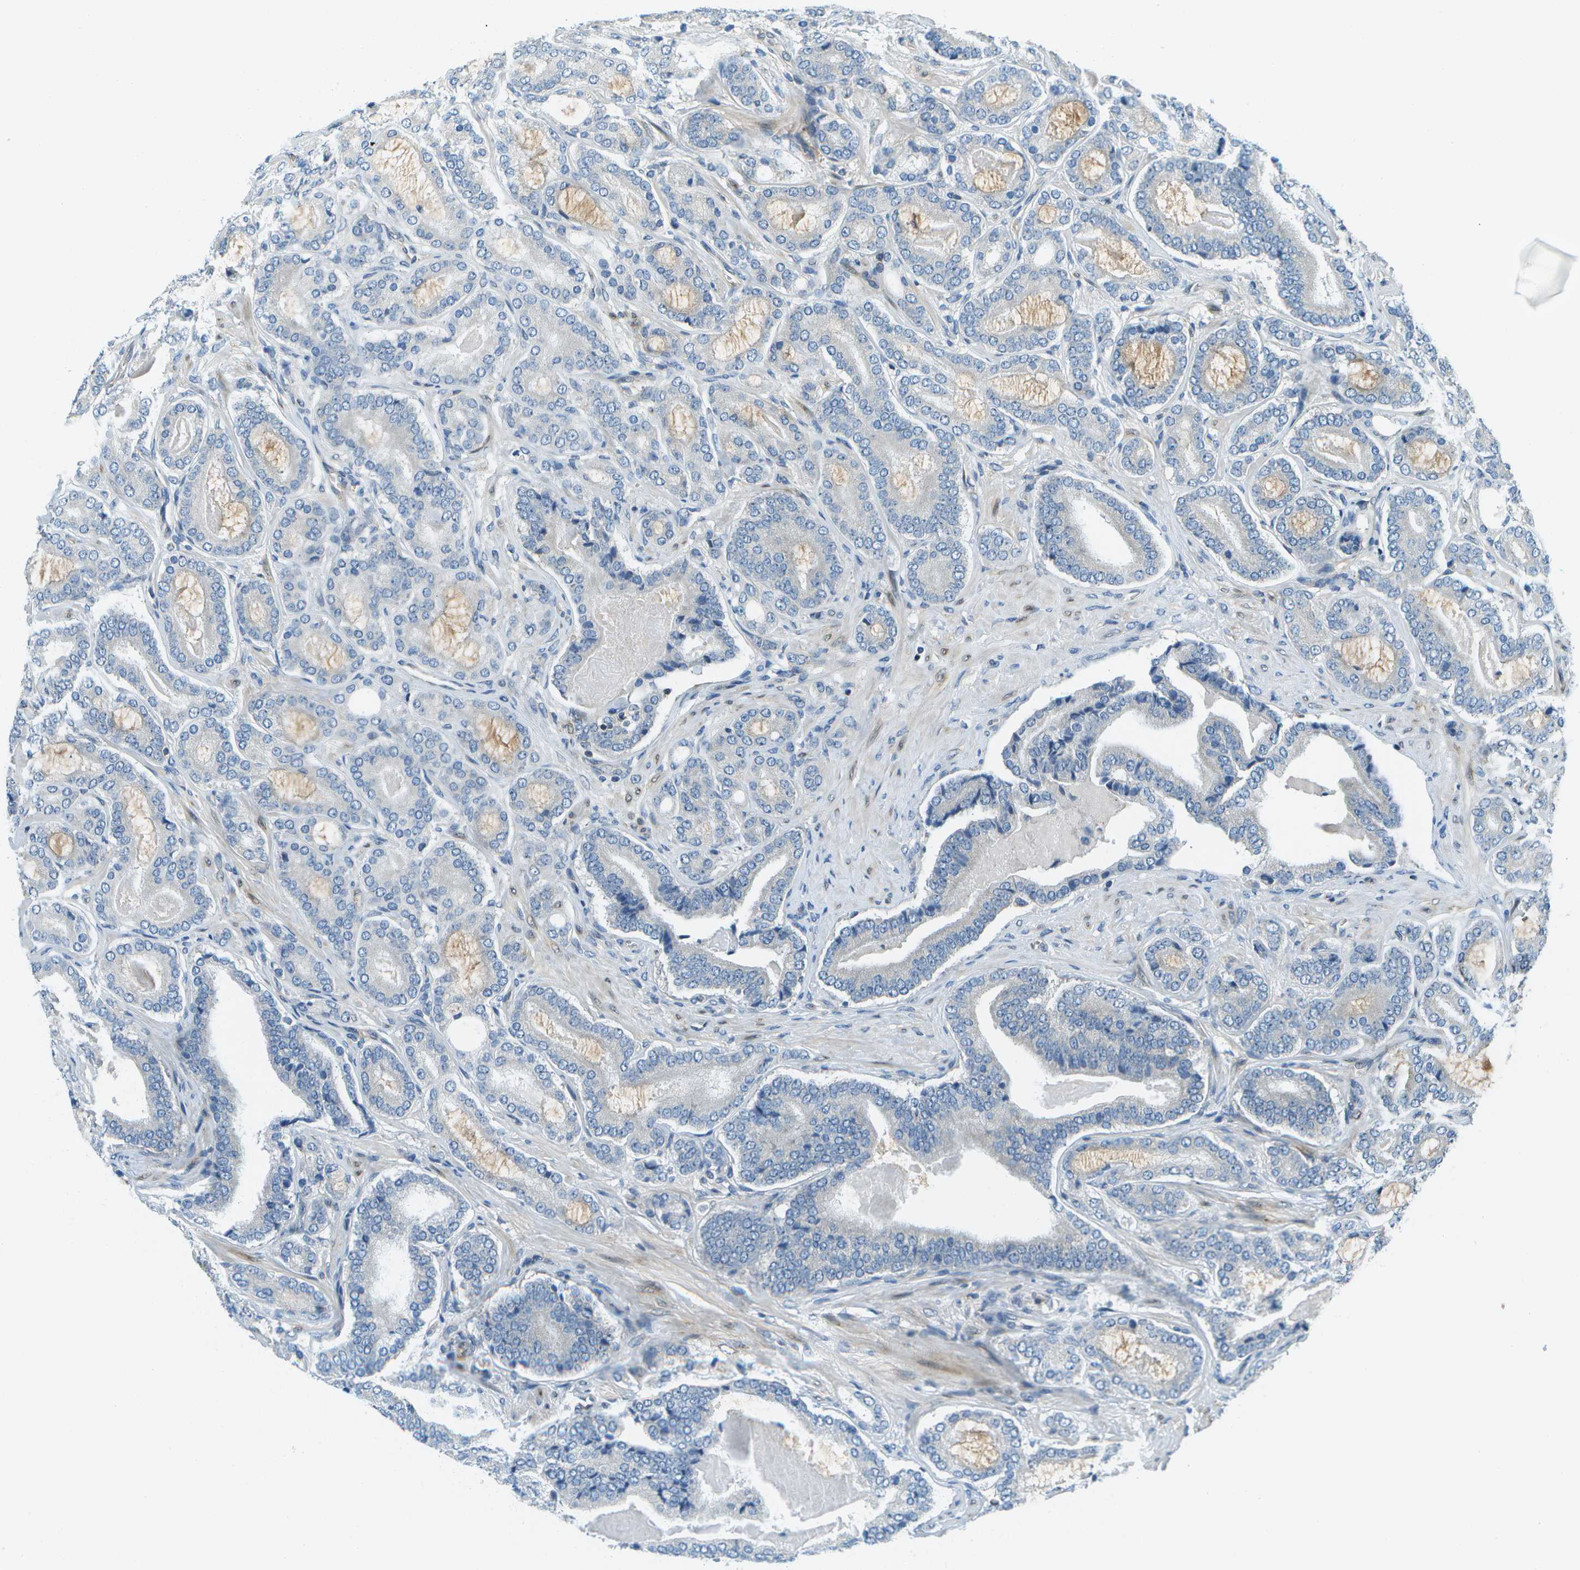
{"staining": {"intensity": "negative", "quantity": "none", "location": "none"}, "tissue": "prostate cancer", "cell_type": "Tumor cells", "image_type": "cancer", "snomed": [{"axis": "morphology", "description": "Adenocarcinoma, High grade"}, {"axis": "topography", "description": "Prostate"}], "caption": "Adenocarcinoma (high-grade) (prostate) stained for a protein using immunohistochemistry (IHC) displays no expression tumor cells.", "gene": "CTIF", "patient": {"sex": "male", "age": 60}}